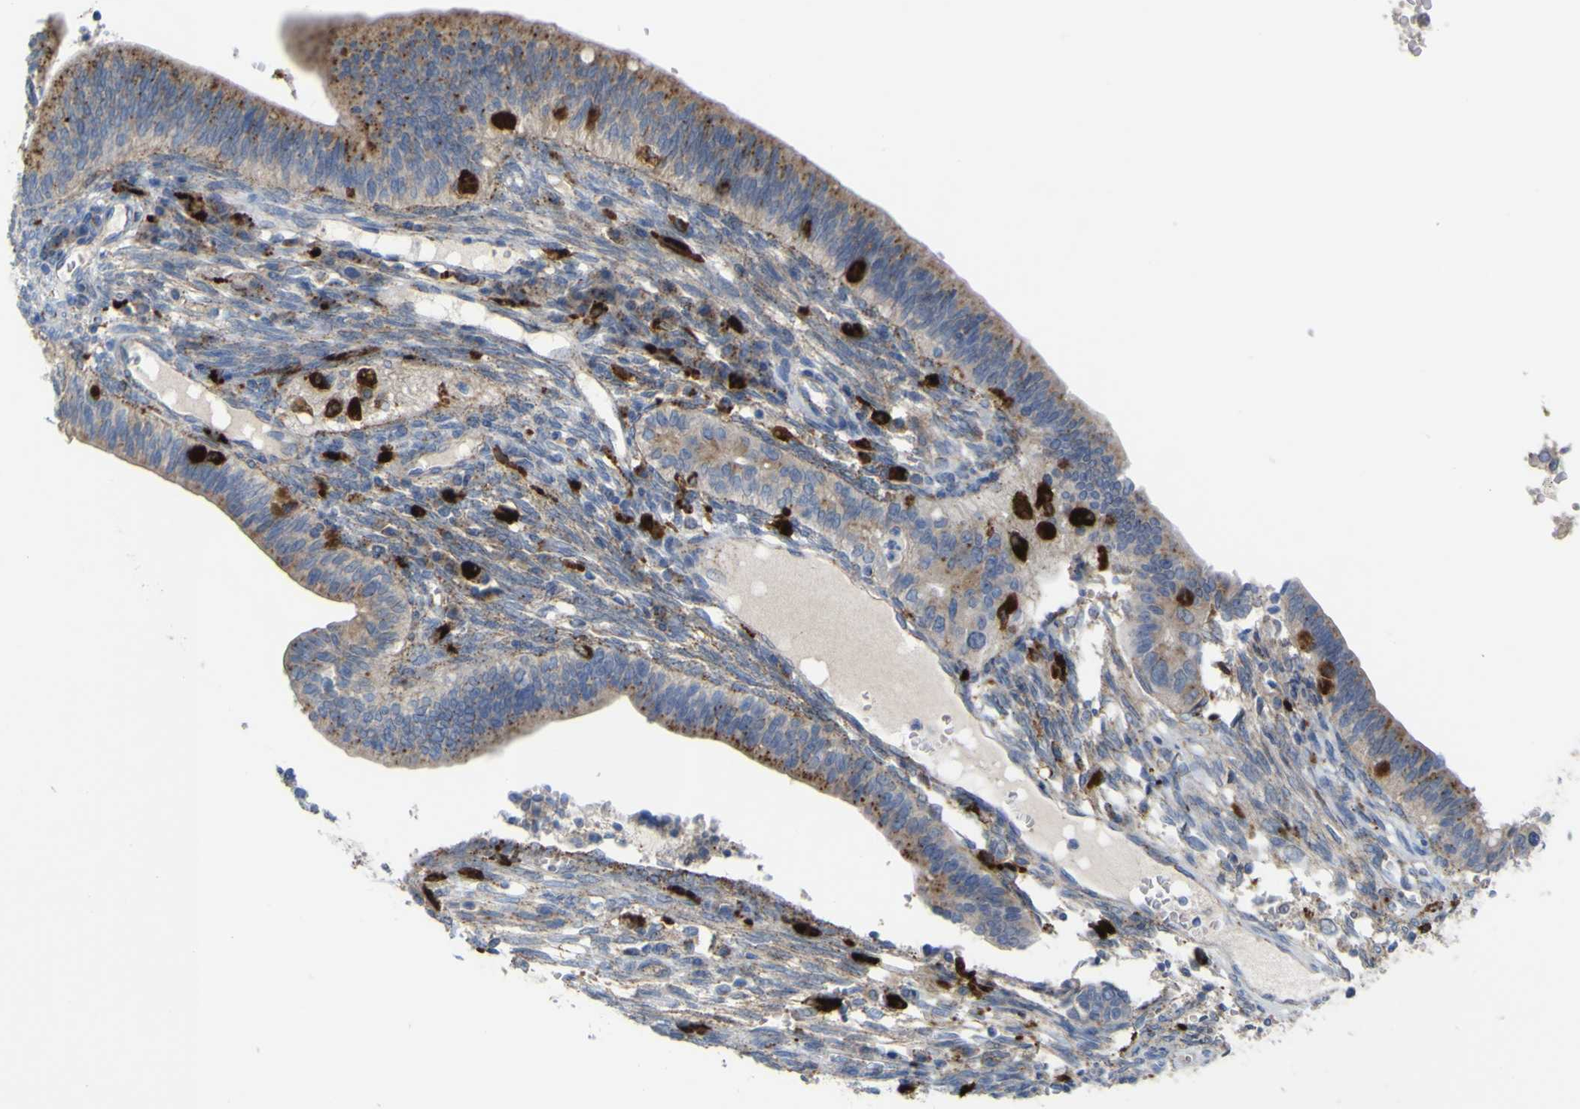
{"staining": {"intensity": "moderate", "quantity": "25%-75%", "location": "cytoplasmic/membranous"}, "tissue": "cervical cancer", "cell_type": "Tumor cells", "image_type": "cancer", "snomed": [{"axis": "morphology", "description": "Adenocarcinoma, NOS"}, {"axis": "topography", "description": "Cervix"}], "caption": "Protein expression analysis of adenocarcinoma (cervical) demonstrates moderate cytoplasmic/membranous positivity in approximately 25%-75% of tumor cells. The protein is stained brown, and the nuclei are stained in blue (DAB IHC with brightfield microscopy, high magnification).", "gene": "PLD3", "patient": {"sex": "female", "age": 44}}